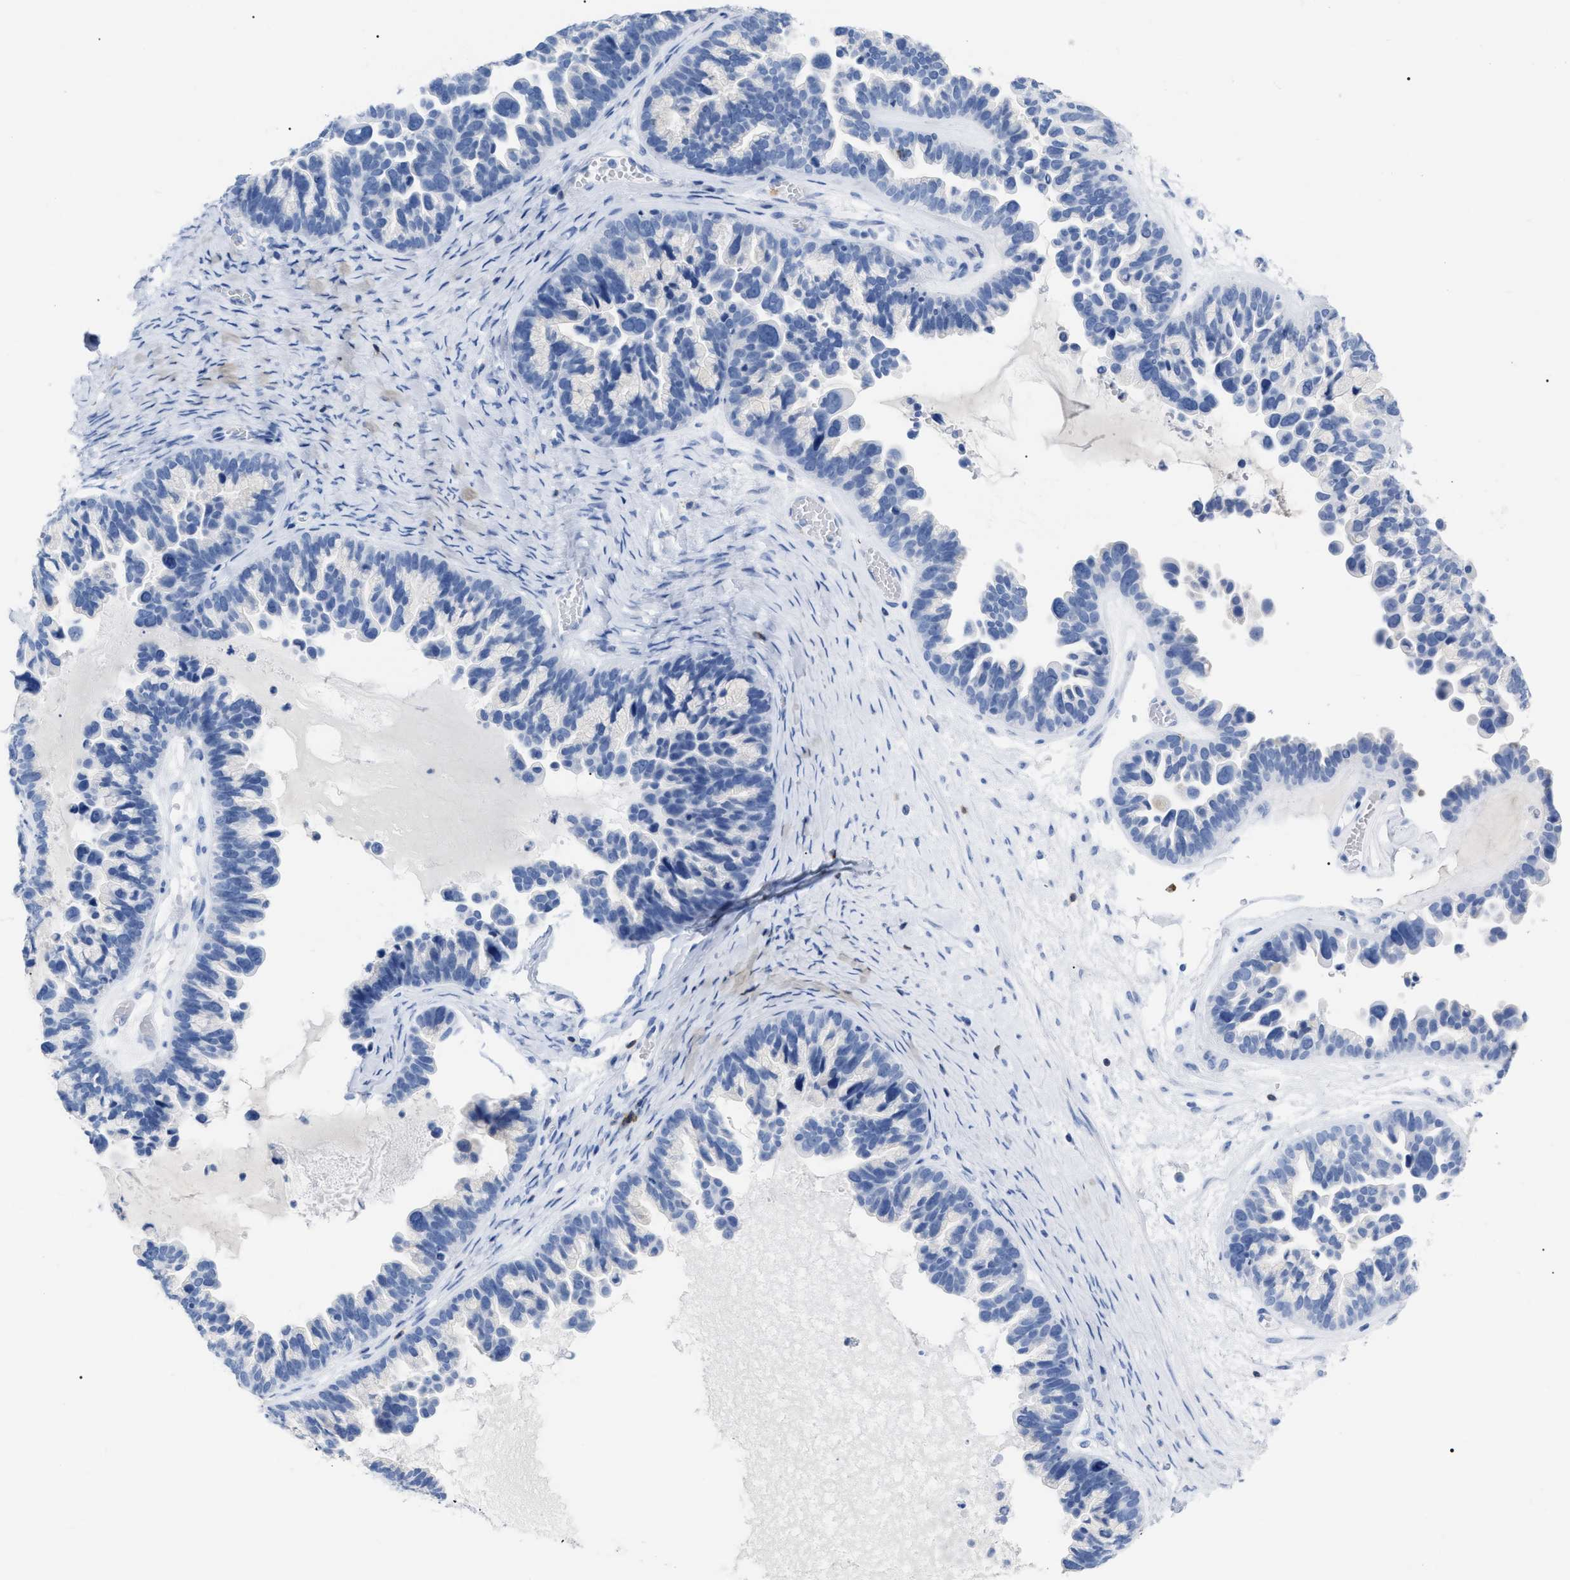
{"staining": {"intensity": "negative", "quantity": "none", "location": "none"}, "tissue": "ovarian cancer", "cell_type": "Tumor cells", "image_type": "cancer", "snomed": [{"axis": "morphology", "description": "Cystadenocarcinoma, serous, NOS"}, {"axis": "topography", "description": "Ovary"}], "caption": "Immunohistochemistry of ovarian serous cystadenocarcinoma demonstrates no staining in tumor cells.", "gene": "CD5", "patient": {"sex": "female", "age": 56}}